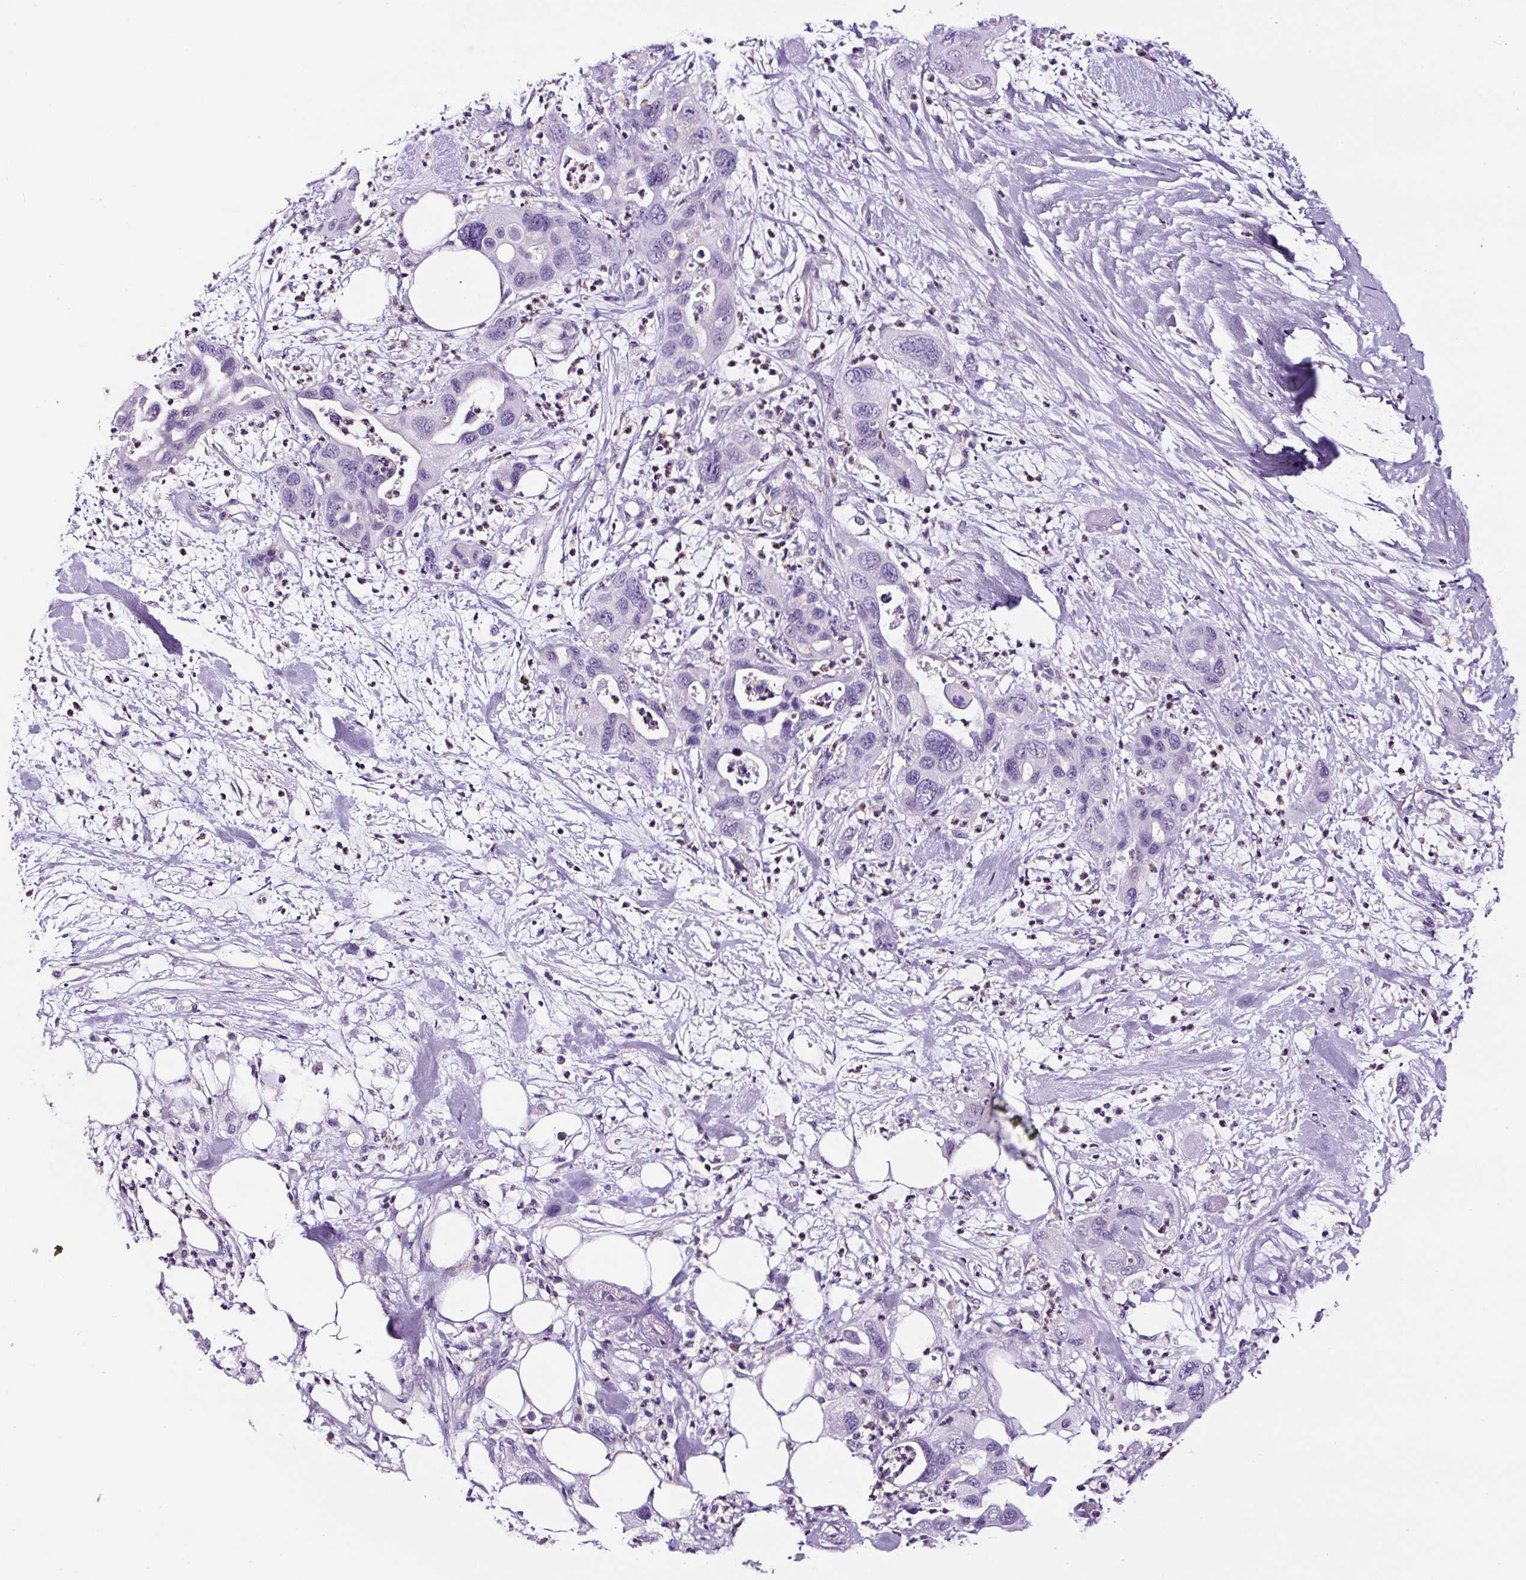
{"staining": {"intensity": "negative", "quantity": "none", "location": "none"}, "tissue": "pancreatic cancer", "cell_type": "Tumor cells", "image_type": "cancer", "snomed": [{"axis": "morphology", "description": "Adenocarcinoma, NOS"}, {"axis": "topography", "description": "Pancreas"}], "caption": "Micrograph shows no significant protein staining in tumor cells of pancreatic adenocarcinoma.", "gene": "TAFA3", "patient": {"sex": "female", "age": 71}}